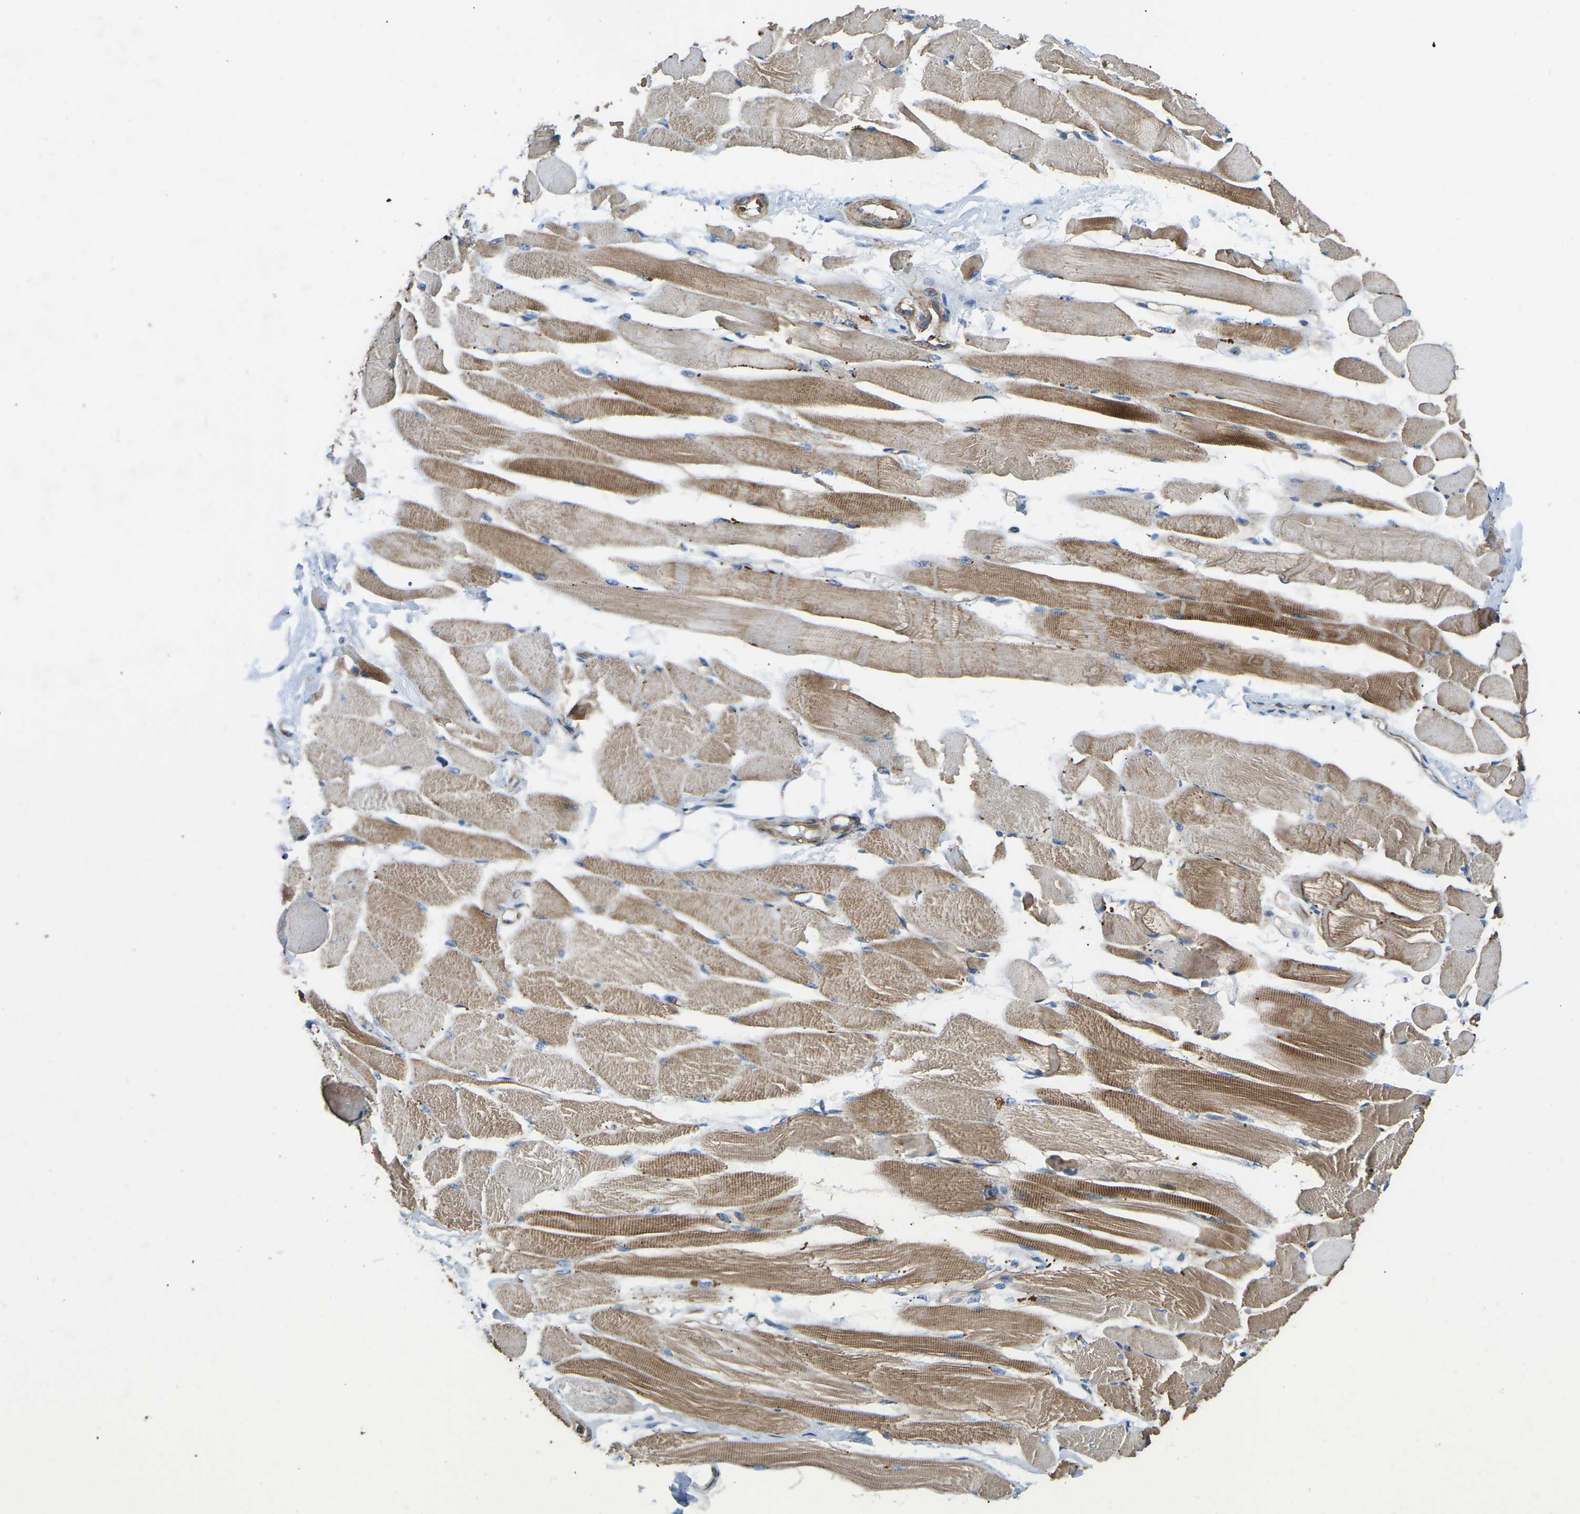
{"staining": {"intensity": "moderate", "quantity": ">75%", "location": "cytoplasmic/membranous"}, "tissue": "skeletal muscle", "cell_type": "Myocytes", "image_type": "normal", "snomed": [{"axis": "morphology", "description": "Normal tissue, NOS"}, {"axis": "topography", "description": "Skeletal muscle"}, {"axis": "topography", "description": "Peripheral nerve tissue"}], "caption": "Immunohistochemistry (DAB) staining of normal human skeletal muscle exhibits moderate cytoplasmic/membranous protein positivity in approximately >75% of myocytes.", "gene": "KCNJ15", "patient": {"sex": "female", "age": 84}}